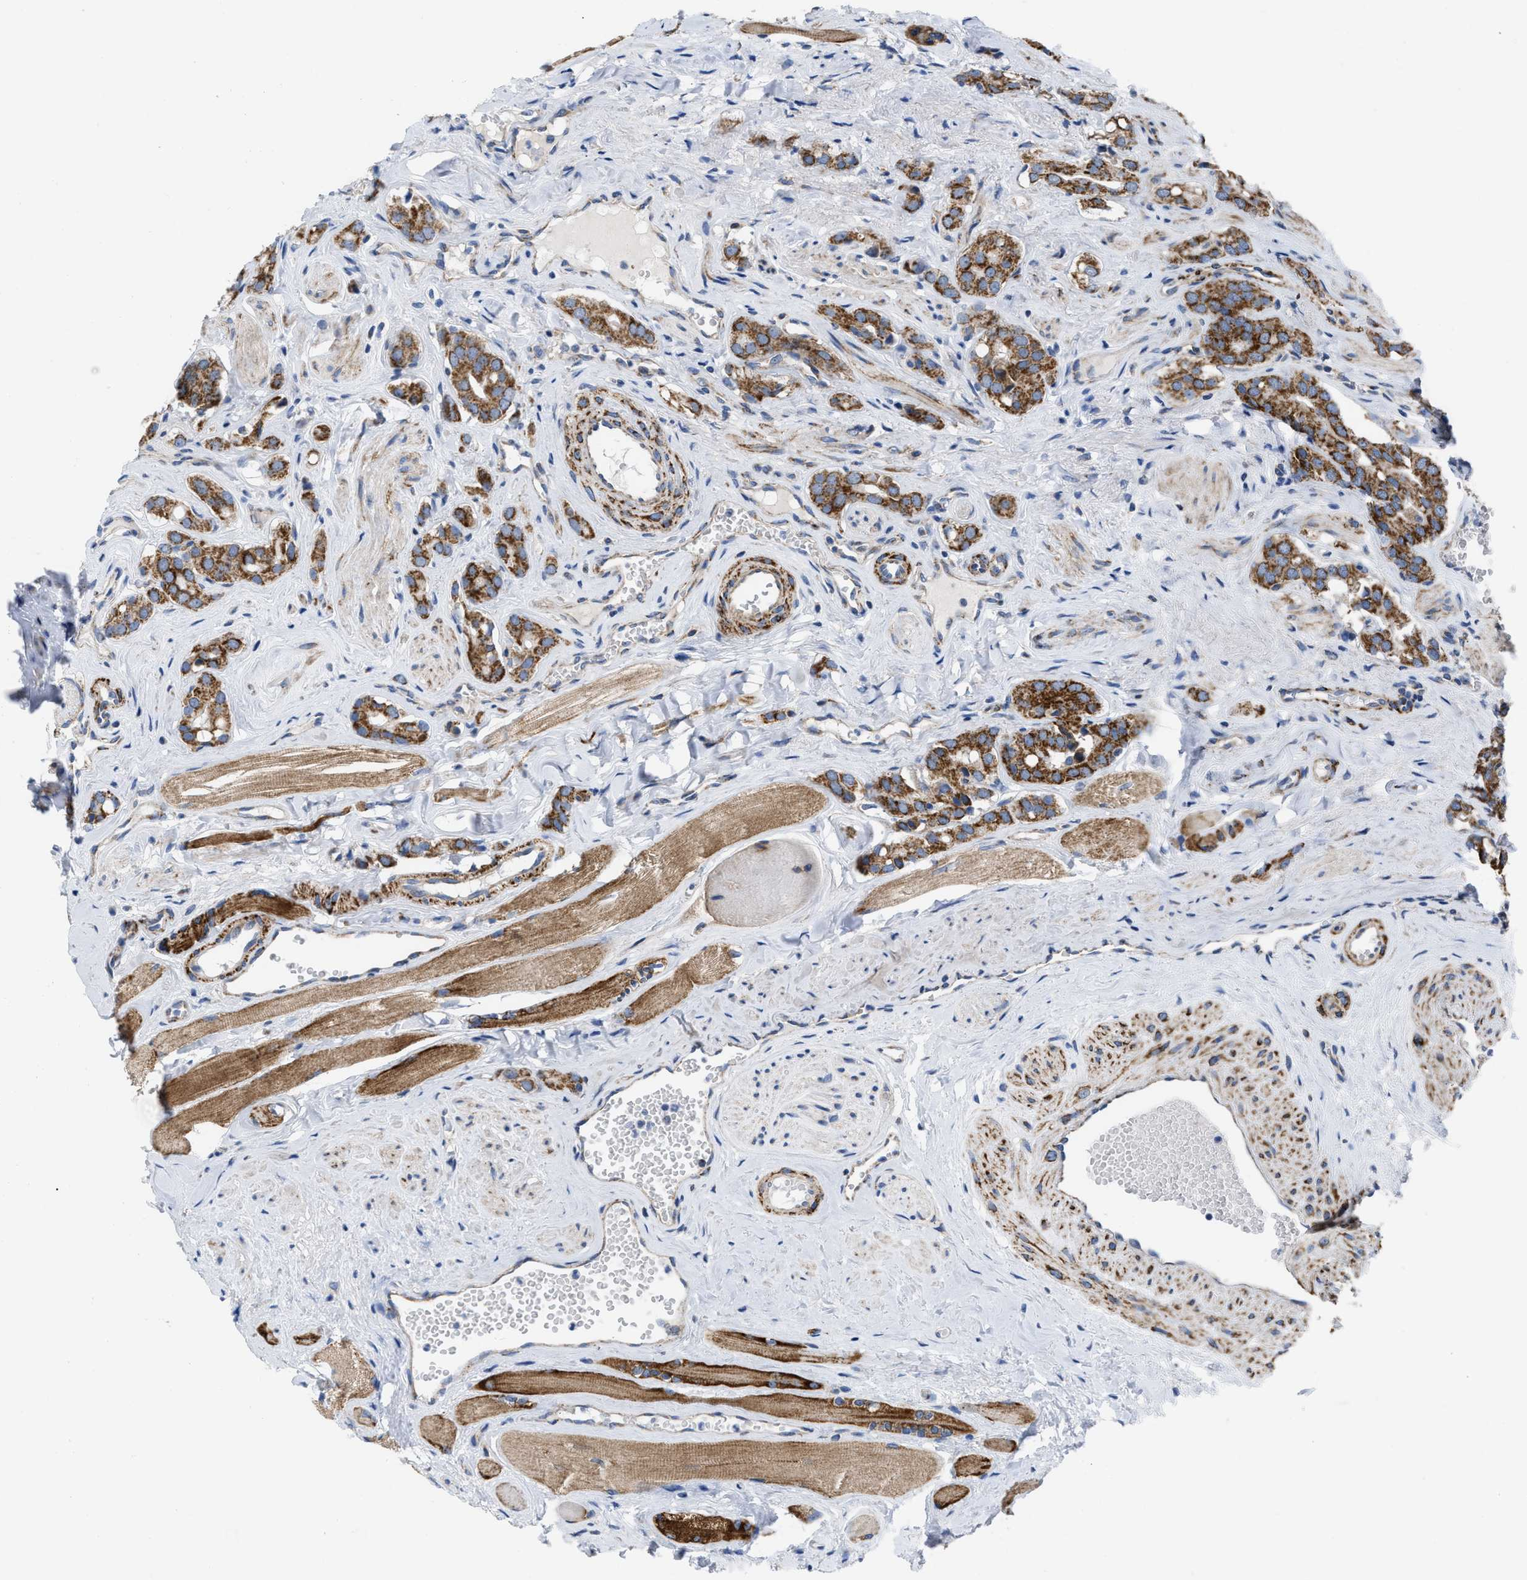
{"staining": {"intensity": "strong", "quantity": ">75%", "location": "cytoplasmic/membranous"}, "tissue": "prostate cancer", "cell_type": "Tumor cells", "image_type": "cancer", "snomed": [{"axis": "morphology", "description": "Adenocarcinoma, High grade"}, {"axis": "topography", "description": "Prostate"}], "caption": "DAB (3,3'-diaminobenzidine) immunohistochemical staining of adenocarcinoma (high-grade) (prostate) demonstrates strong cytoplasmic/membranous protein positivity in approximately >75% of tumor cells. (Brightfield microscopy of DAB IHC at high magnification).", "gene": "AKAP1", "patient": {"sex": "male", "age": 52}}